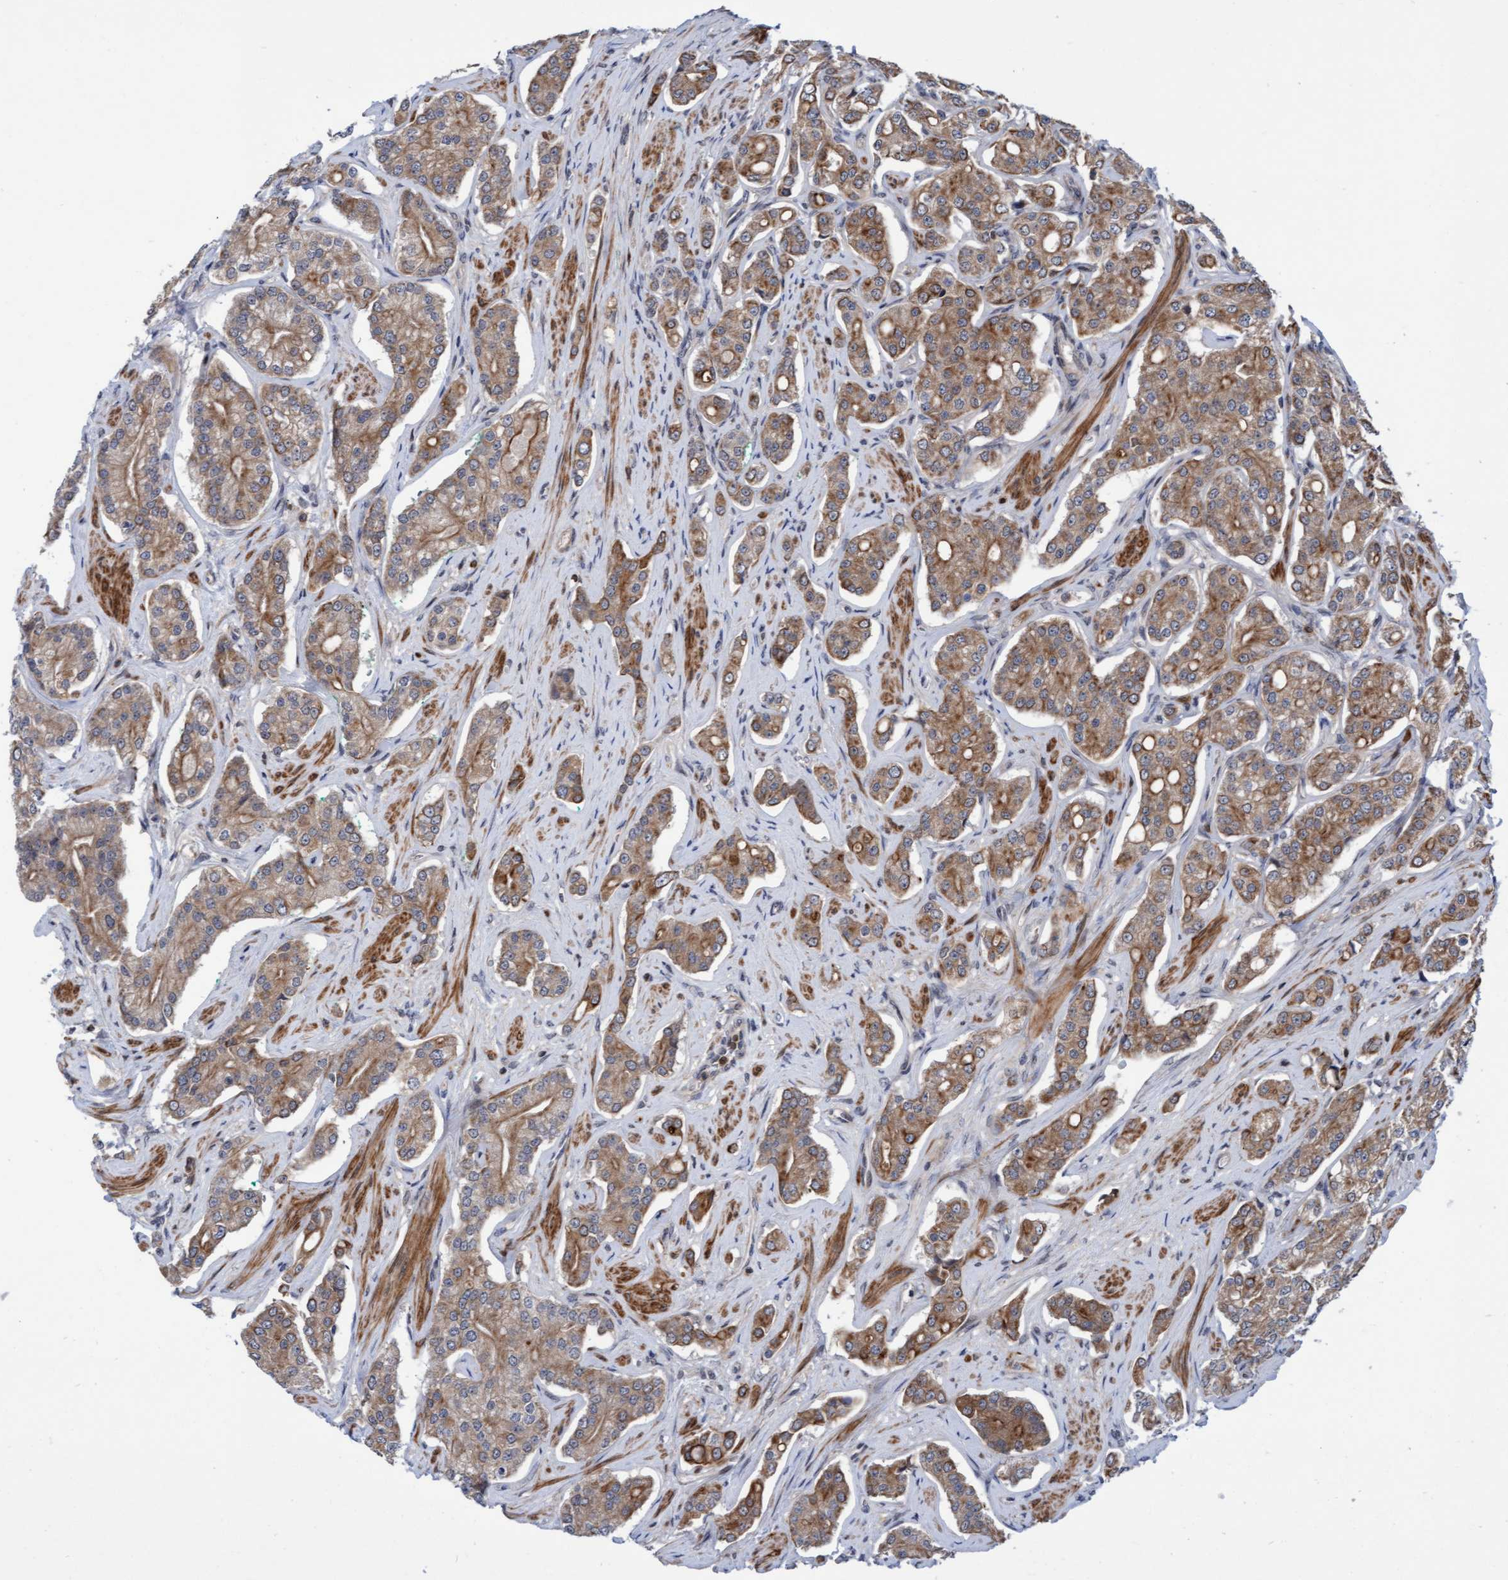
{"staining": {"intensity": "moderate", "quantity": ">75%", "location": "cytoplasmic/membranous"}, "tissue": "prostate cancer", "cell_type": "Tumor cells", "image_type": "cancer", "snomed": [{"axis": "morphology", "description": "Adenocarcinoma, High grade"}, {"axis": "topography", "description": "Prostate"}], "caption": "About >75% of tumor cells in prostate cancer demonstrate moderate cytoplasmic/membranous protein positivity as visualized by brown immunohistochemical staining.", "gene": "RAP1GAP2", "patient": {"sex": "male", "age": 71}}